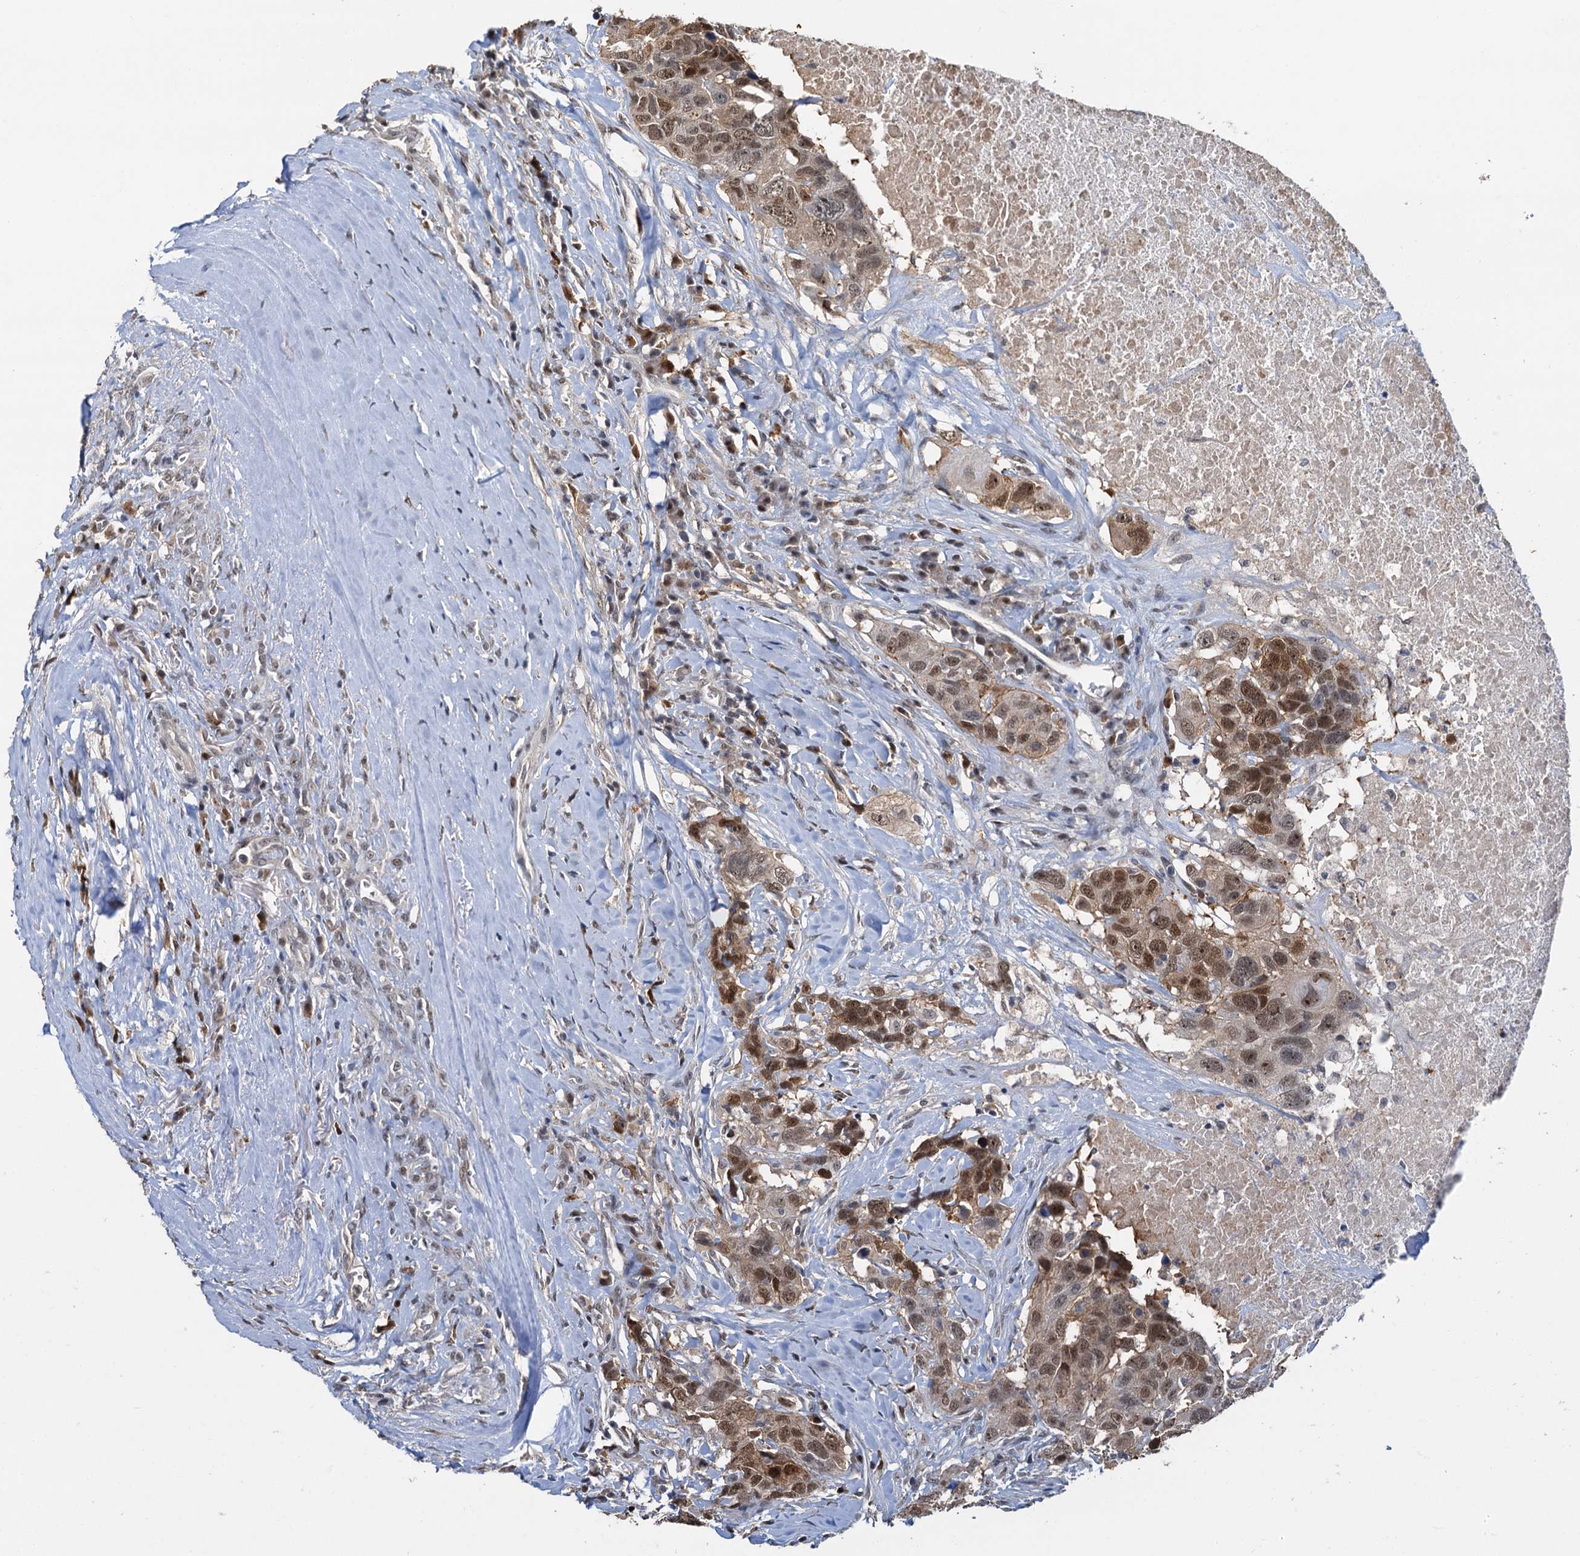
{"staining": {"intensity": "moderate", "quantity": ">75%", "location": "nuclear"}, "tissue": "head and neck cancer", "cell_type": "Tumor cells", "image_type": "cancer", "snomed": [{"axis": "morphology", "description": "Squamous cell carcinoma, NOS"}, {"axis": "topography", "description": "Head-Neck"}], "caption": "Protein expression analysis of human squamous cell carcinoma (head and neck) reveals moderate nuclear positivity in approximately >75% of tumor cells.", "gene": "SPINDOC", "patient": {"sex": "male", "age": 66}}